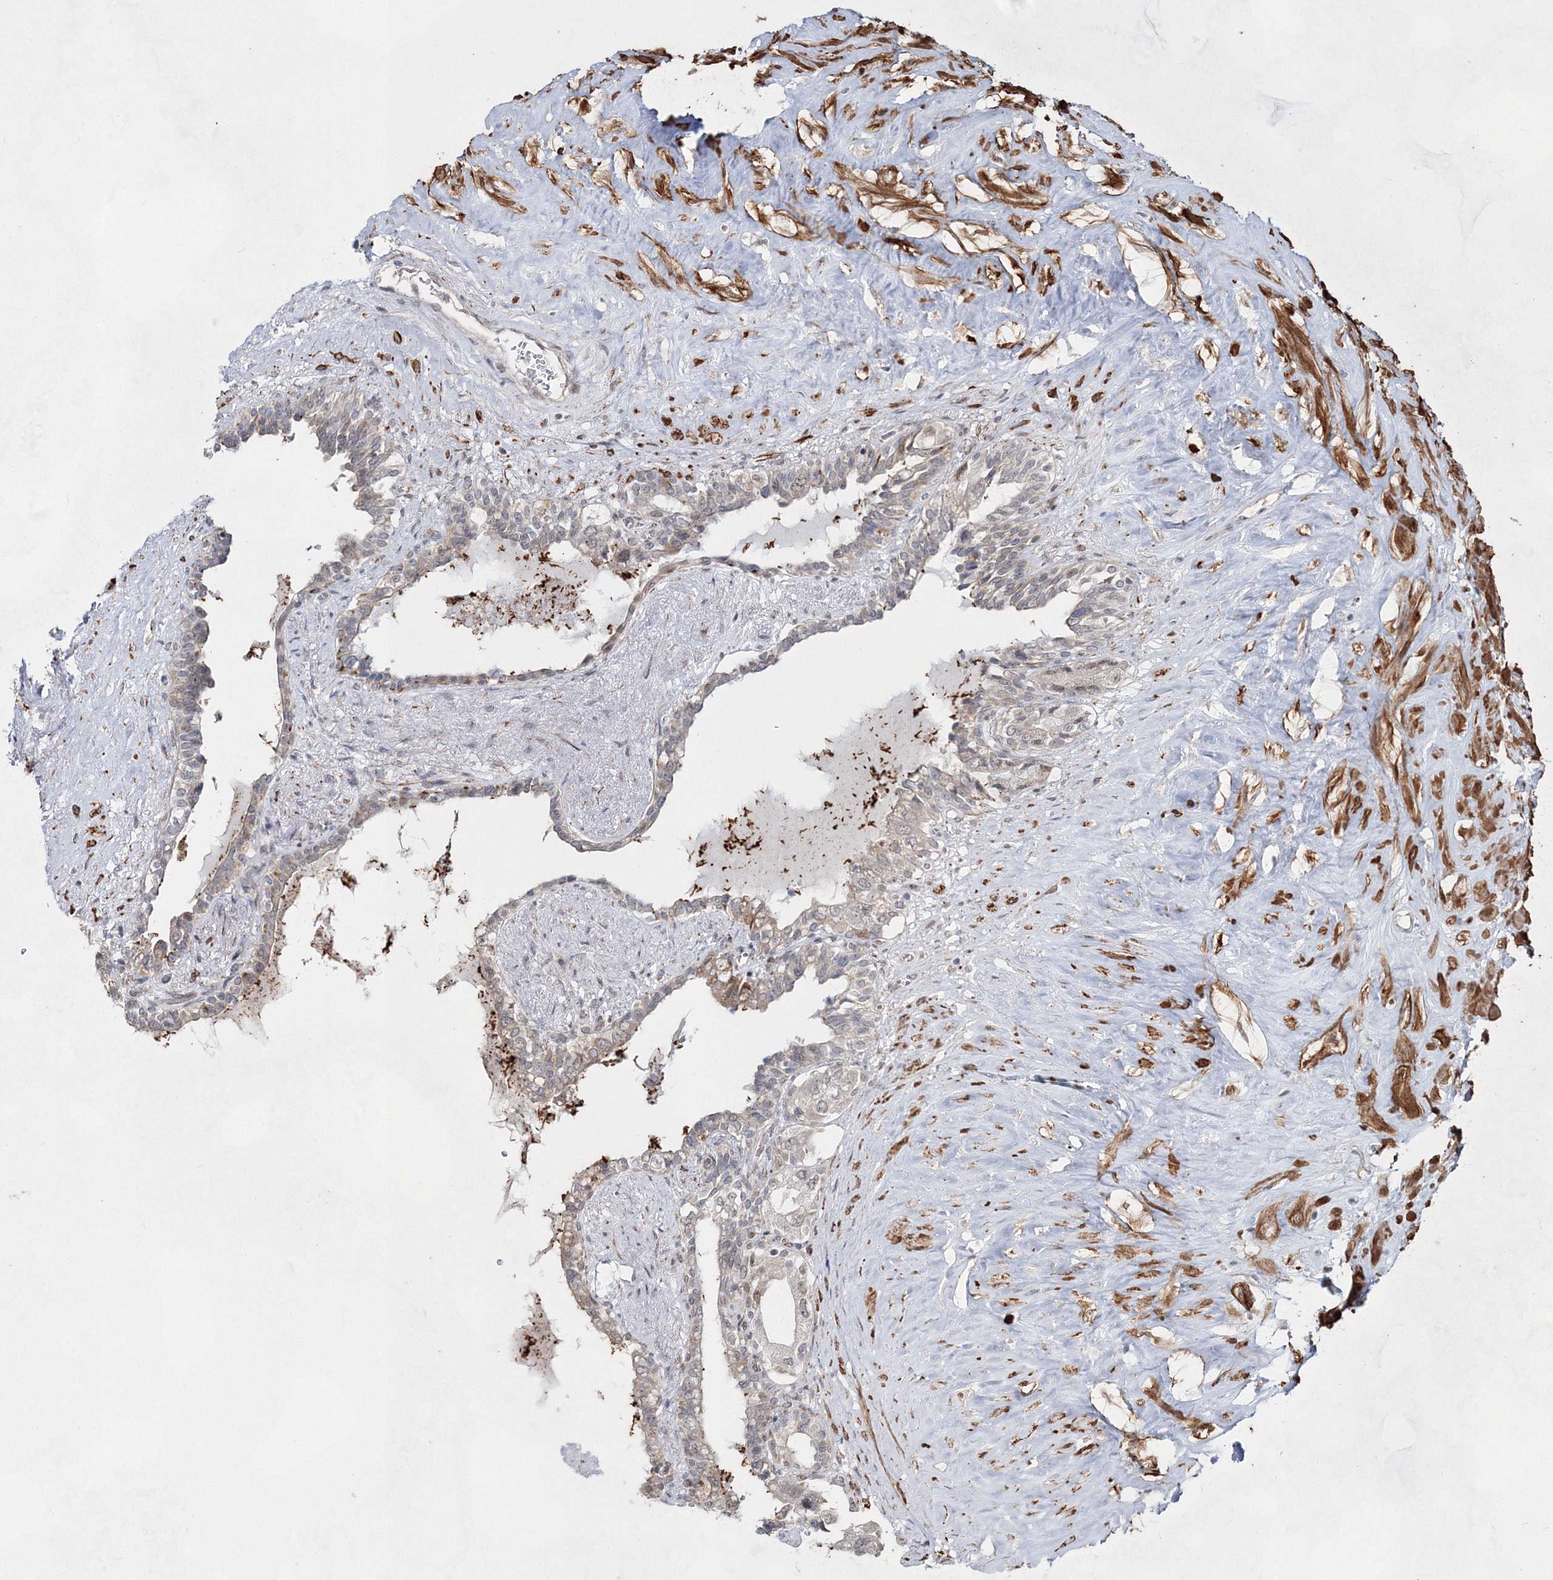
{"staining": {"intensity": "weak", "quantity": "<25%", "location": "cytoplasmic/membranous"}, "tissue": "seminal vesicle", "cell_type": "Glandular cells", "image_type": "normal", "snomed": [{"axis": "morphology", "description": "Normal tissue, NOS"}, {"axis": "topography", "description": "Seminal veicle"}], "caption": "DAB immunohistochemical staining of benign human seminal vesicle reveals no significant staining in glandular cells. (DAB immunohistochemistry with hematoxylin counter stain).", "gene": "SNIP1", "patient": {"sex": "male", "age": 63}}